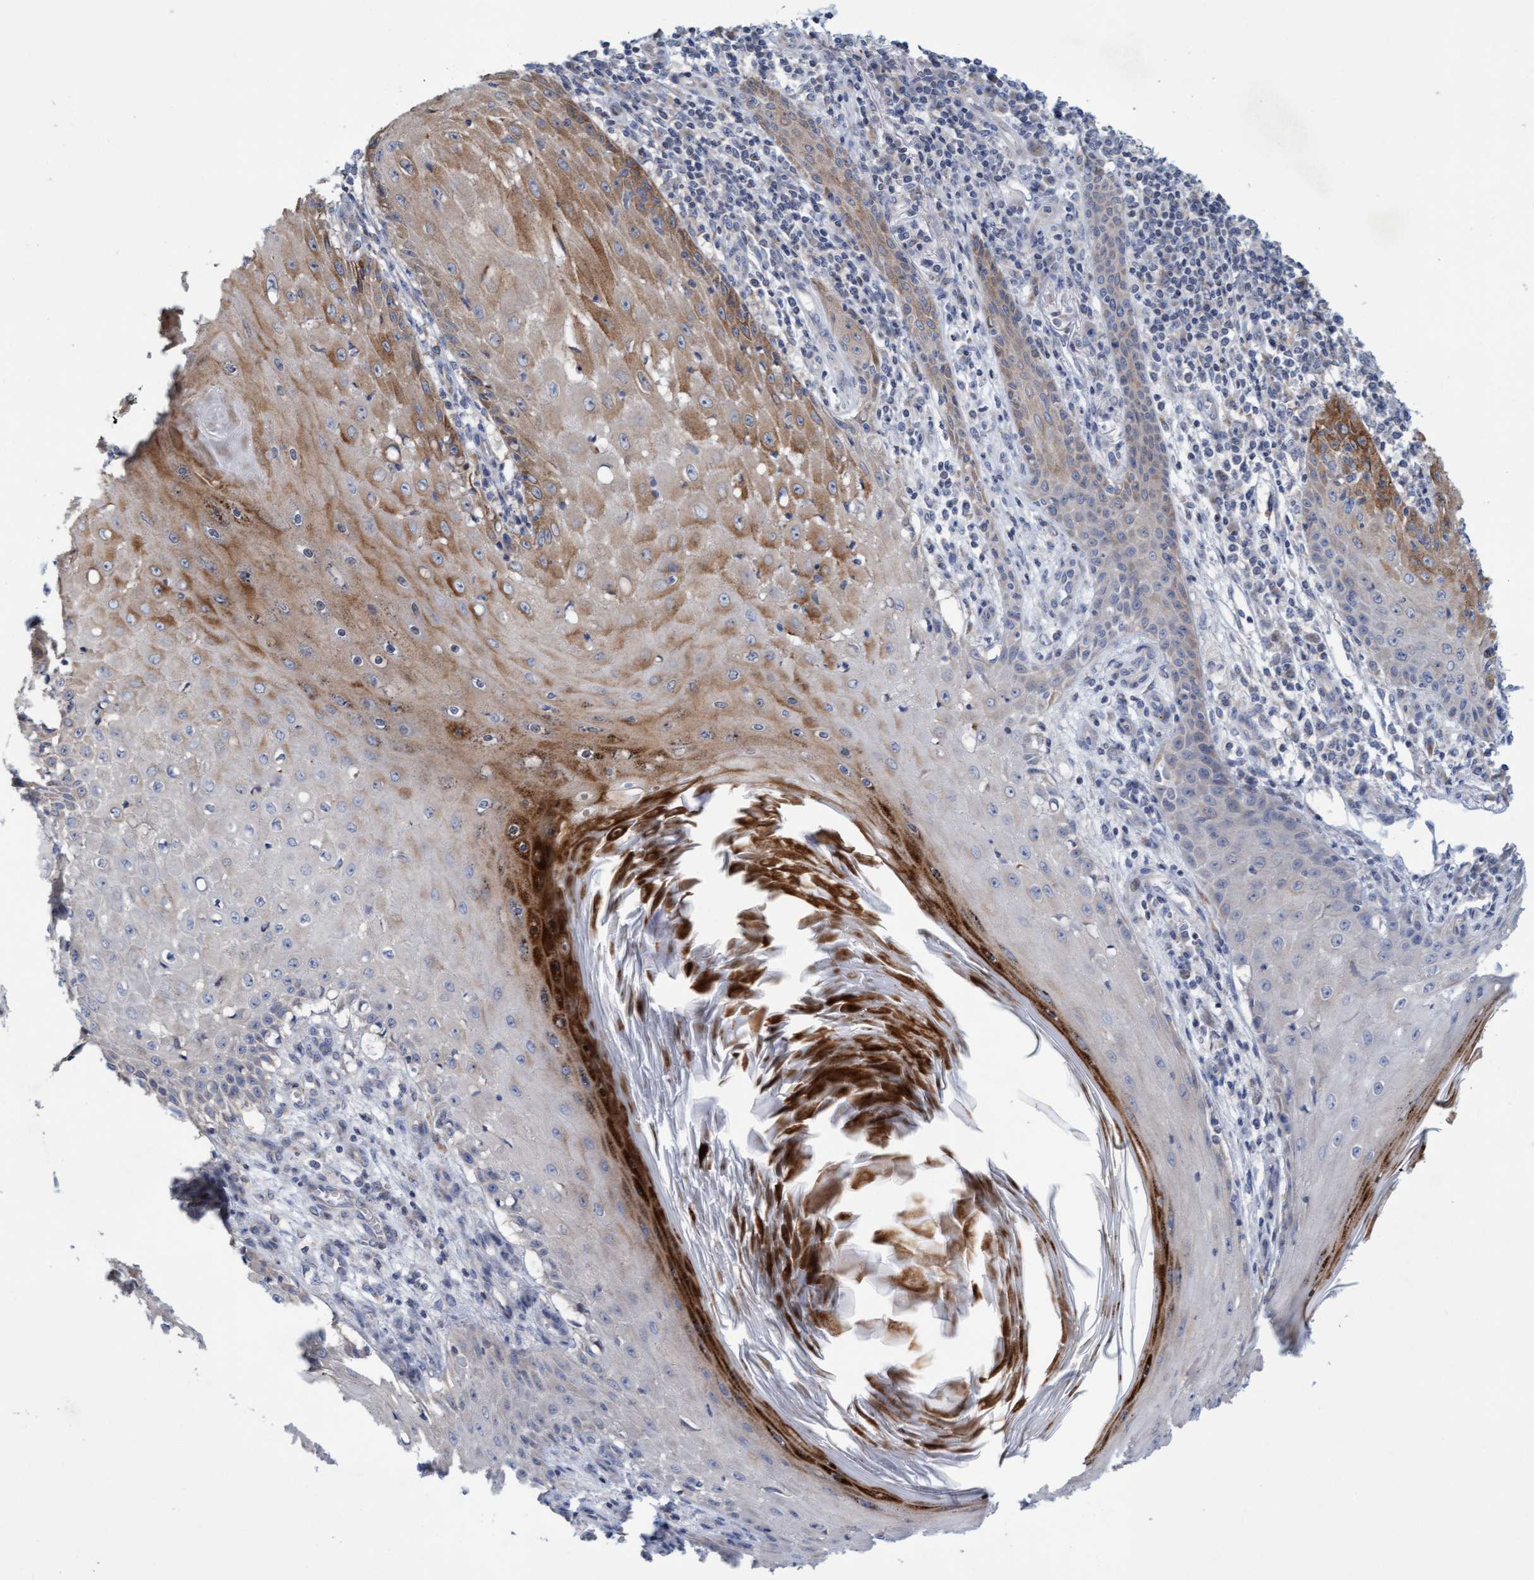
{"staining": {"intensity": "moderate", "quantity": "<25%", "location": "cytoplasmic/membranous"}, "tissue": "skin cancer", "cell_type": "Tumor cells", "image_type": "cancer", "snomed": [{"axis": "morphology", "description": "Squamous cell carcinoma, NOS"}, {"axis": "topography", "description": "Skin"}], "caption": "Skin cancer (squamous cell carcinoma) stained for a protein reveals moderate cytoplasmic/membranous positivity in tumor cells. (DAB (3,3'-diaminobenzidine) = brown stain, brightfield microscopy at high magnification).", "gene": "SLC28A3", "patient": {"sex": "female", "age": 73}}